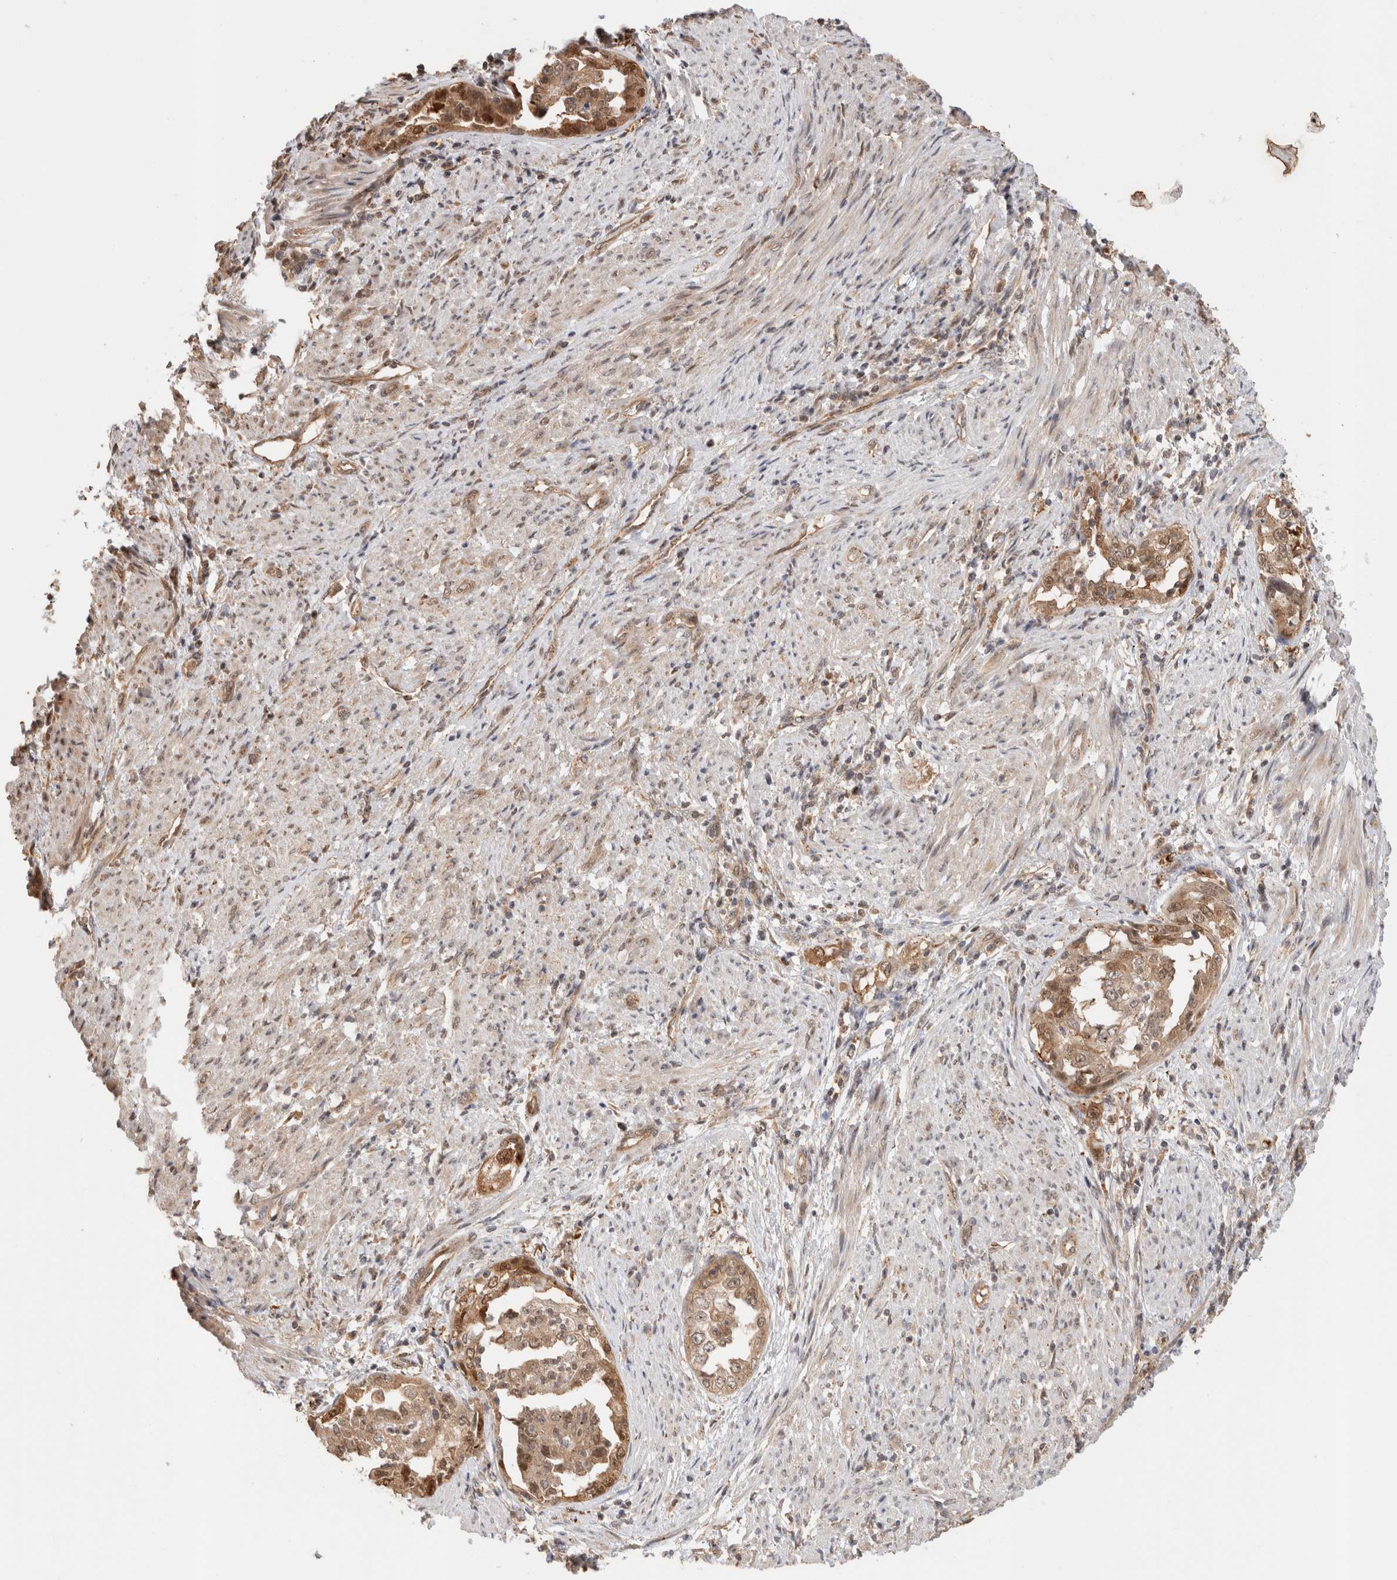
{"staining": {"intensity": "moderate", "quantity": ">75%", "location": "cytoplasmic/membranous,nuclear"}, "tissue": "endometrial cancer", "cell_type": "Tumor cells", "image_type": "cancer", "snomed": [{"axis": "morphology", "description": "Adenocarcinoma, NOS"}, {"axis": "topography", "description": "Endometrium"}], "caption": "Adenocarcinoma (endometrial) tissue shows moderate cytoplasmic/membranous and nuclear positivity in about >75% of tumor cells", "gene": "OTUD6B", "patient": {"sex": "female", "age": 85}}